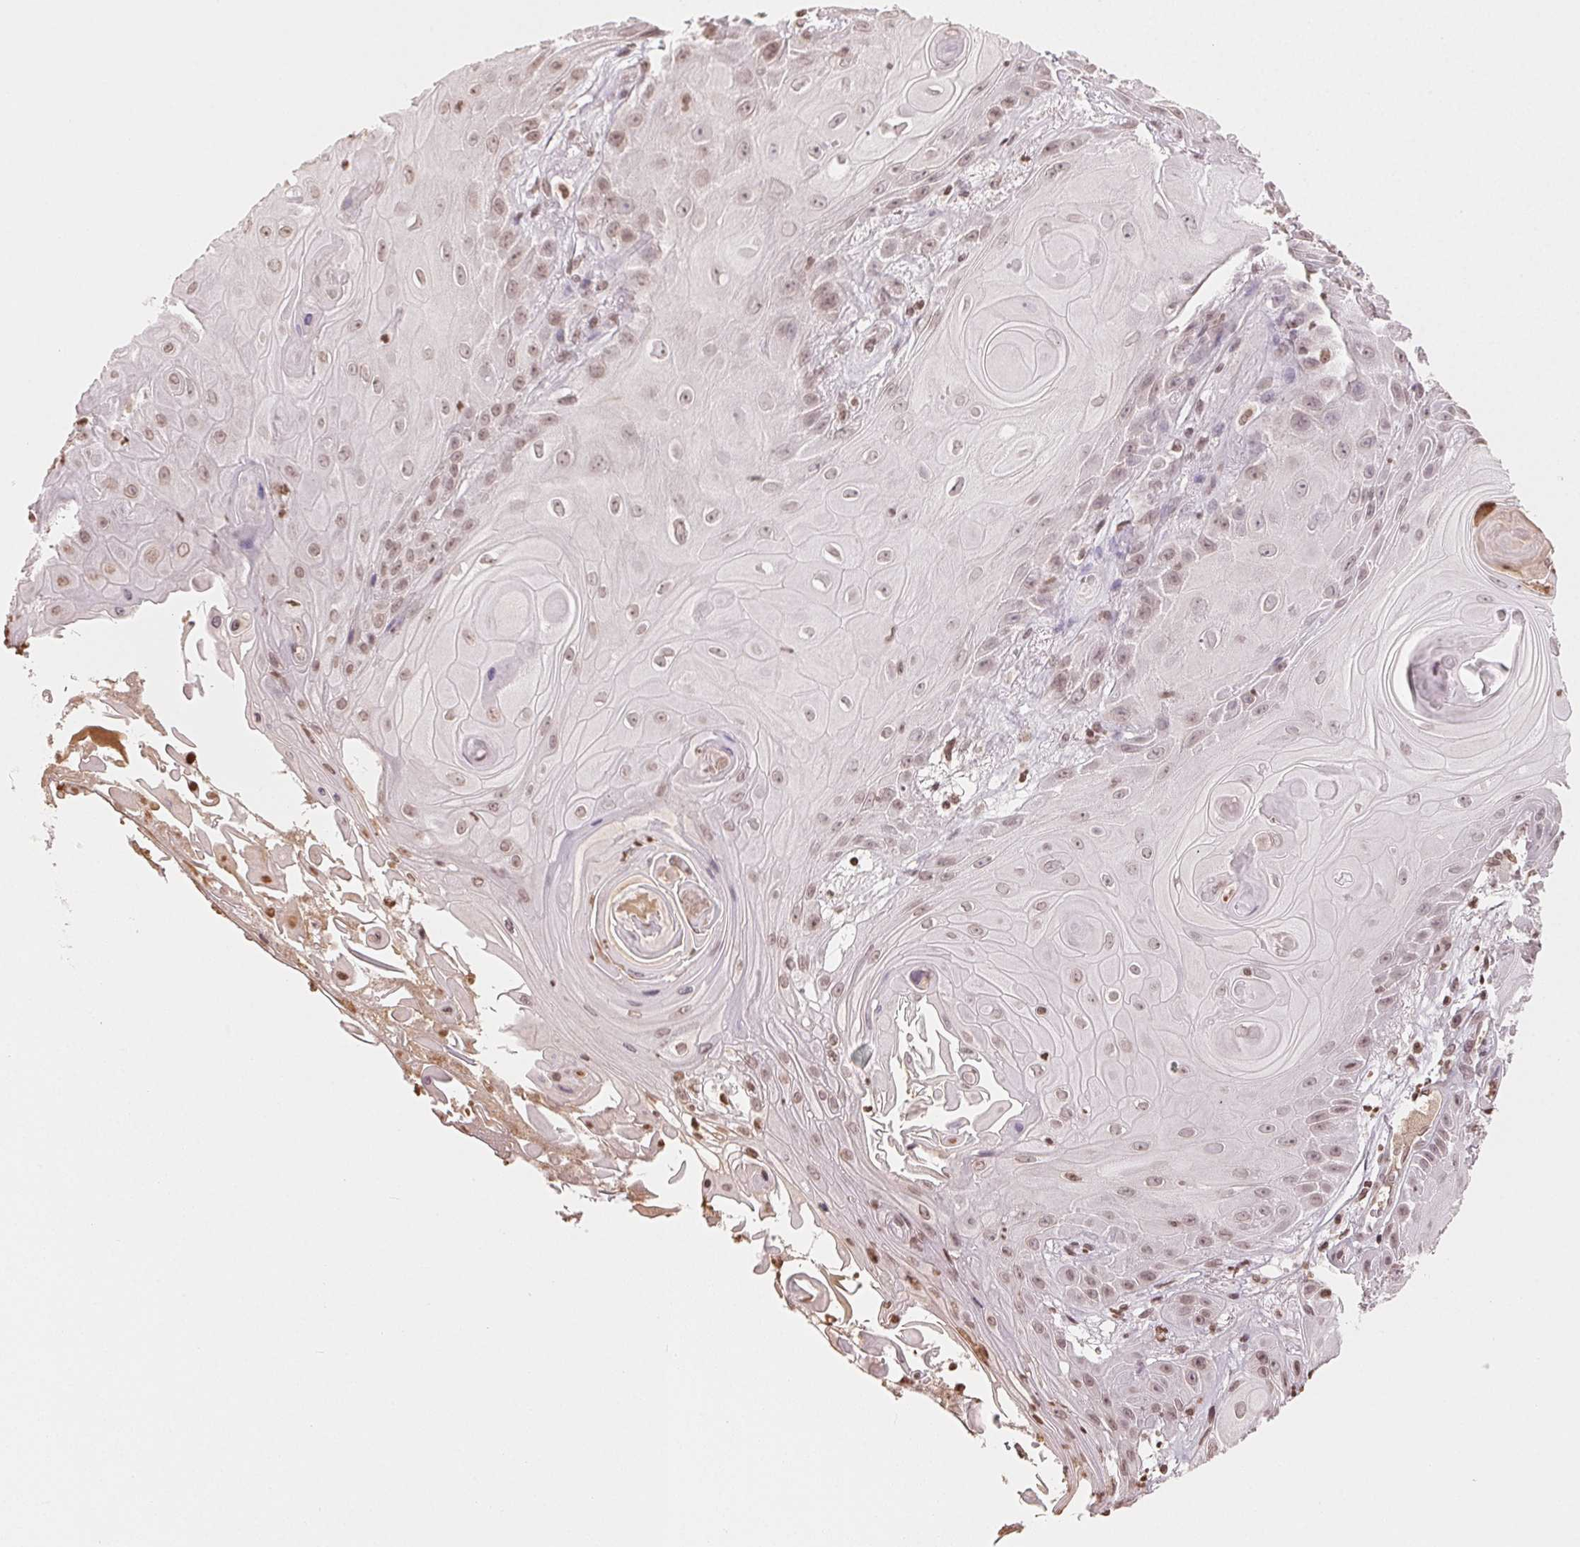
{"staining": {"intensity": "weak", "quantity": "25%-75%", "location": "nuclear"}, "tissue": "skin cancer", "cell_type": "Tumor cells", "image_type": "cancer", "snomed": [{"axis": "morphology", "description": "Squamous cell carcinoma, NOS"}, {"axis": "topography", "description": "Skin"}], "caption": "There is low levels of weak nuclear expression in tumor cells of squamous cell carcinoma (skin), as demonstrated by immunohistochemical staining (brown color).", "gene": "TBP", "patient": {"sex": "male", "age": 62}}